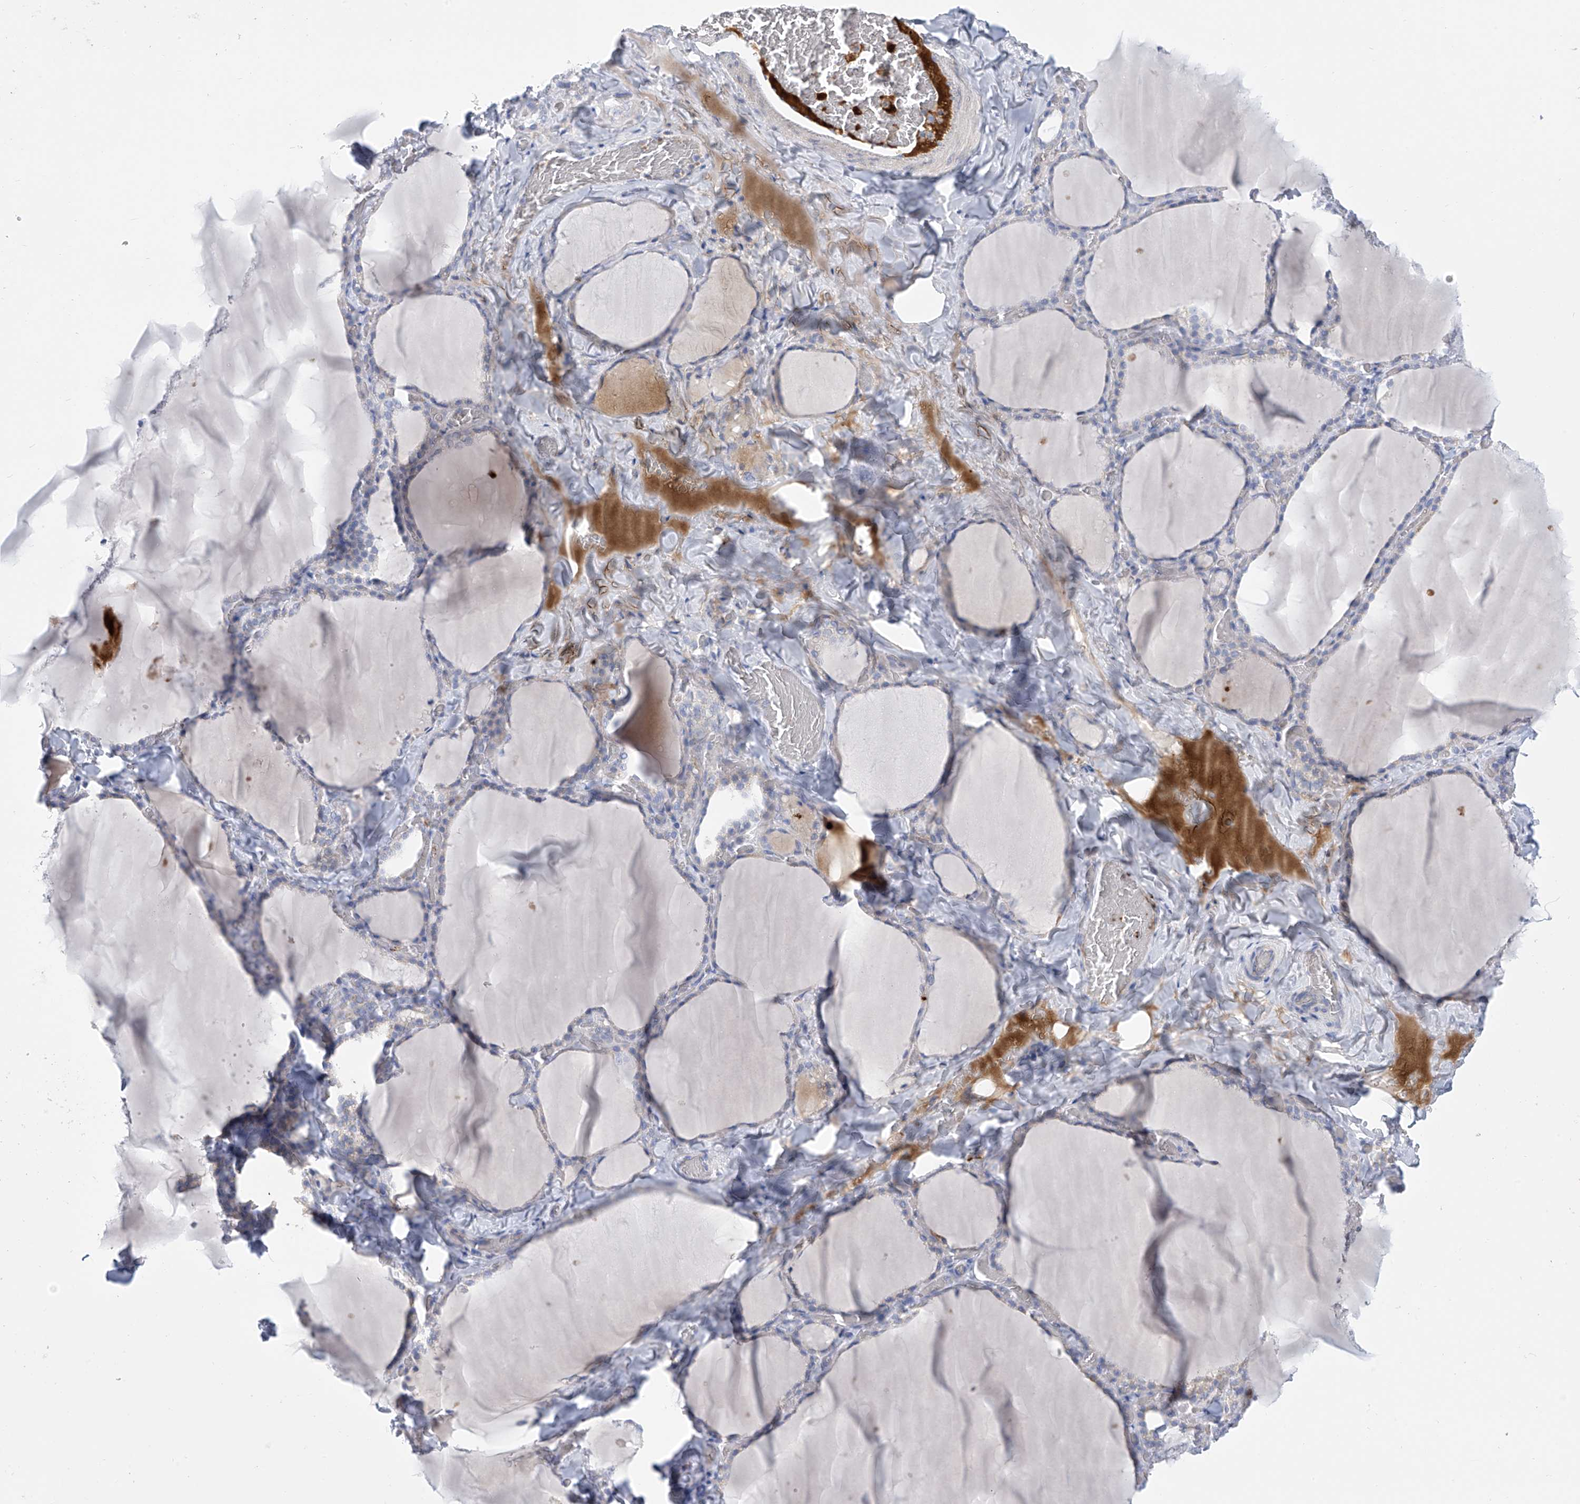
{"staining": {"intensity": "negative", "quantity": "none", "location": "none"}, "tissue": "thyroid gland", "cell_type": "Glandular cells", "image_type": "normal", "snomed": [{"axis": "morphology", "description": "Normal tissue, NOS"}, {"axis": "topography", "description": "Thyroid gland"}], "caption": "IHC image of normal thyroid gland: thyroid gland stained with DAB shows no significant protein expression in glandular cells.", "gene": "SLCO4A1", "patient": {"sex": "female", "age": 22}}